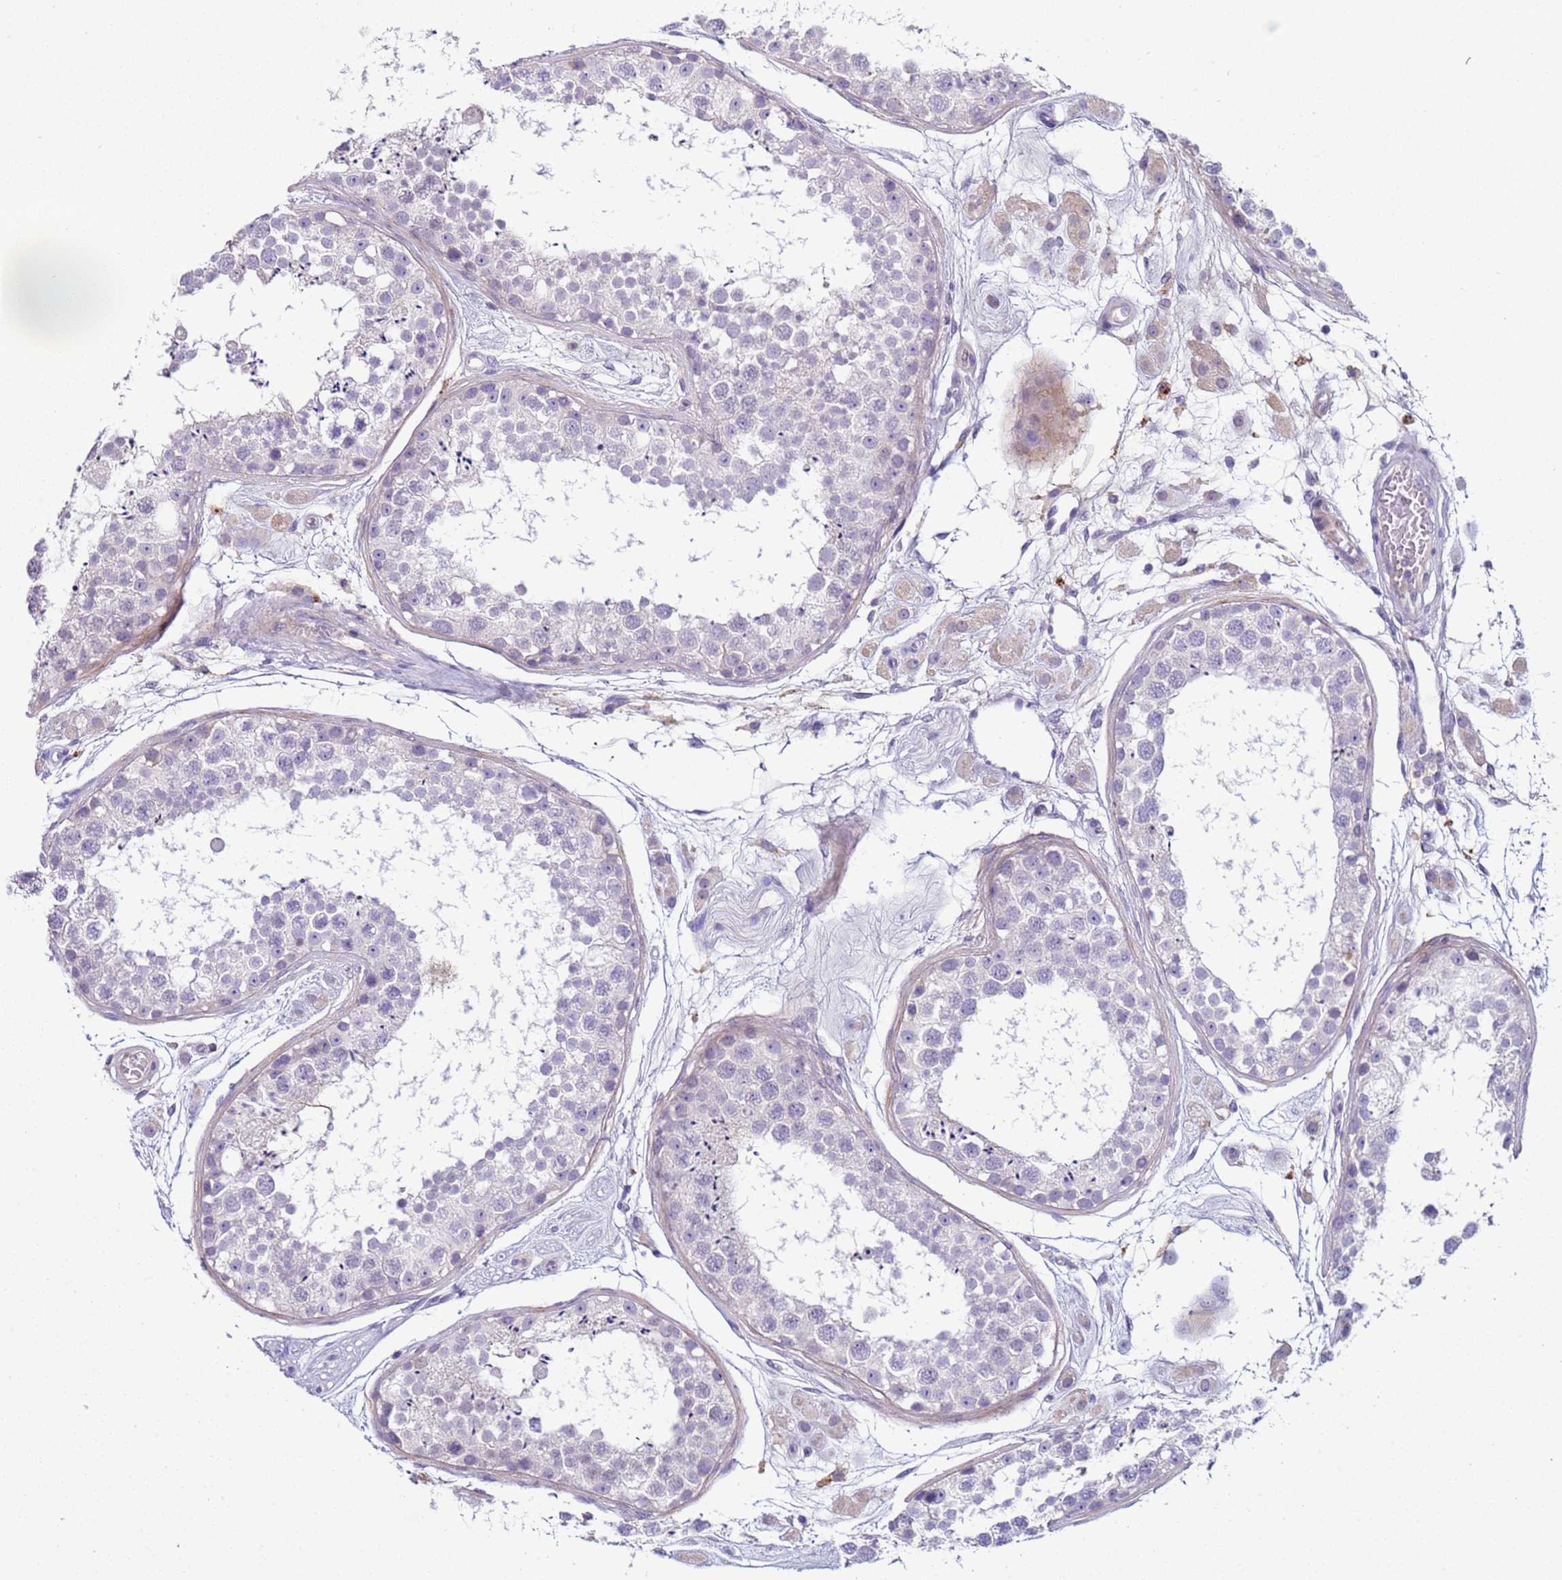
{"staining": {"intensity": "negative", "quantity": "none", "location": "none"}, "tissue": "testis", "cell_type": "Cells in seminiferous ducts", "image_type": "normal", "snomed": [{"axis": "morphology", "description": "Normal tissue, NOS"}, {"axis": "topography", "description": "Testis"}], "caption": "An immunohistochemistry (IHC) micrograph of benign testis is shown. There is no staining in cells in seminiferous ducts of testis.", "gene": "TRIM51G", "patient": {"sex": "male", "age": 25}}